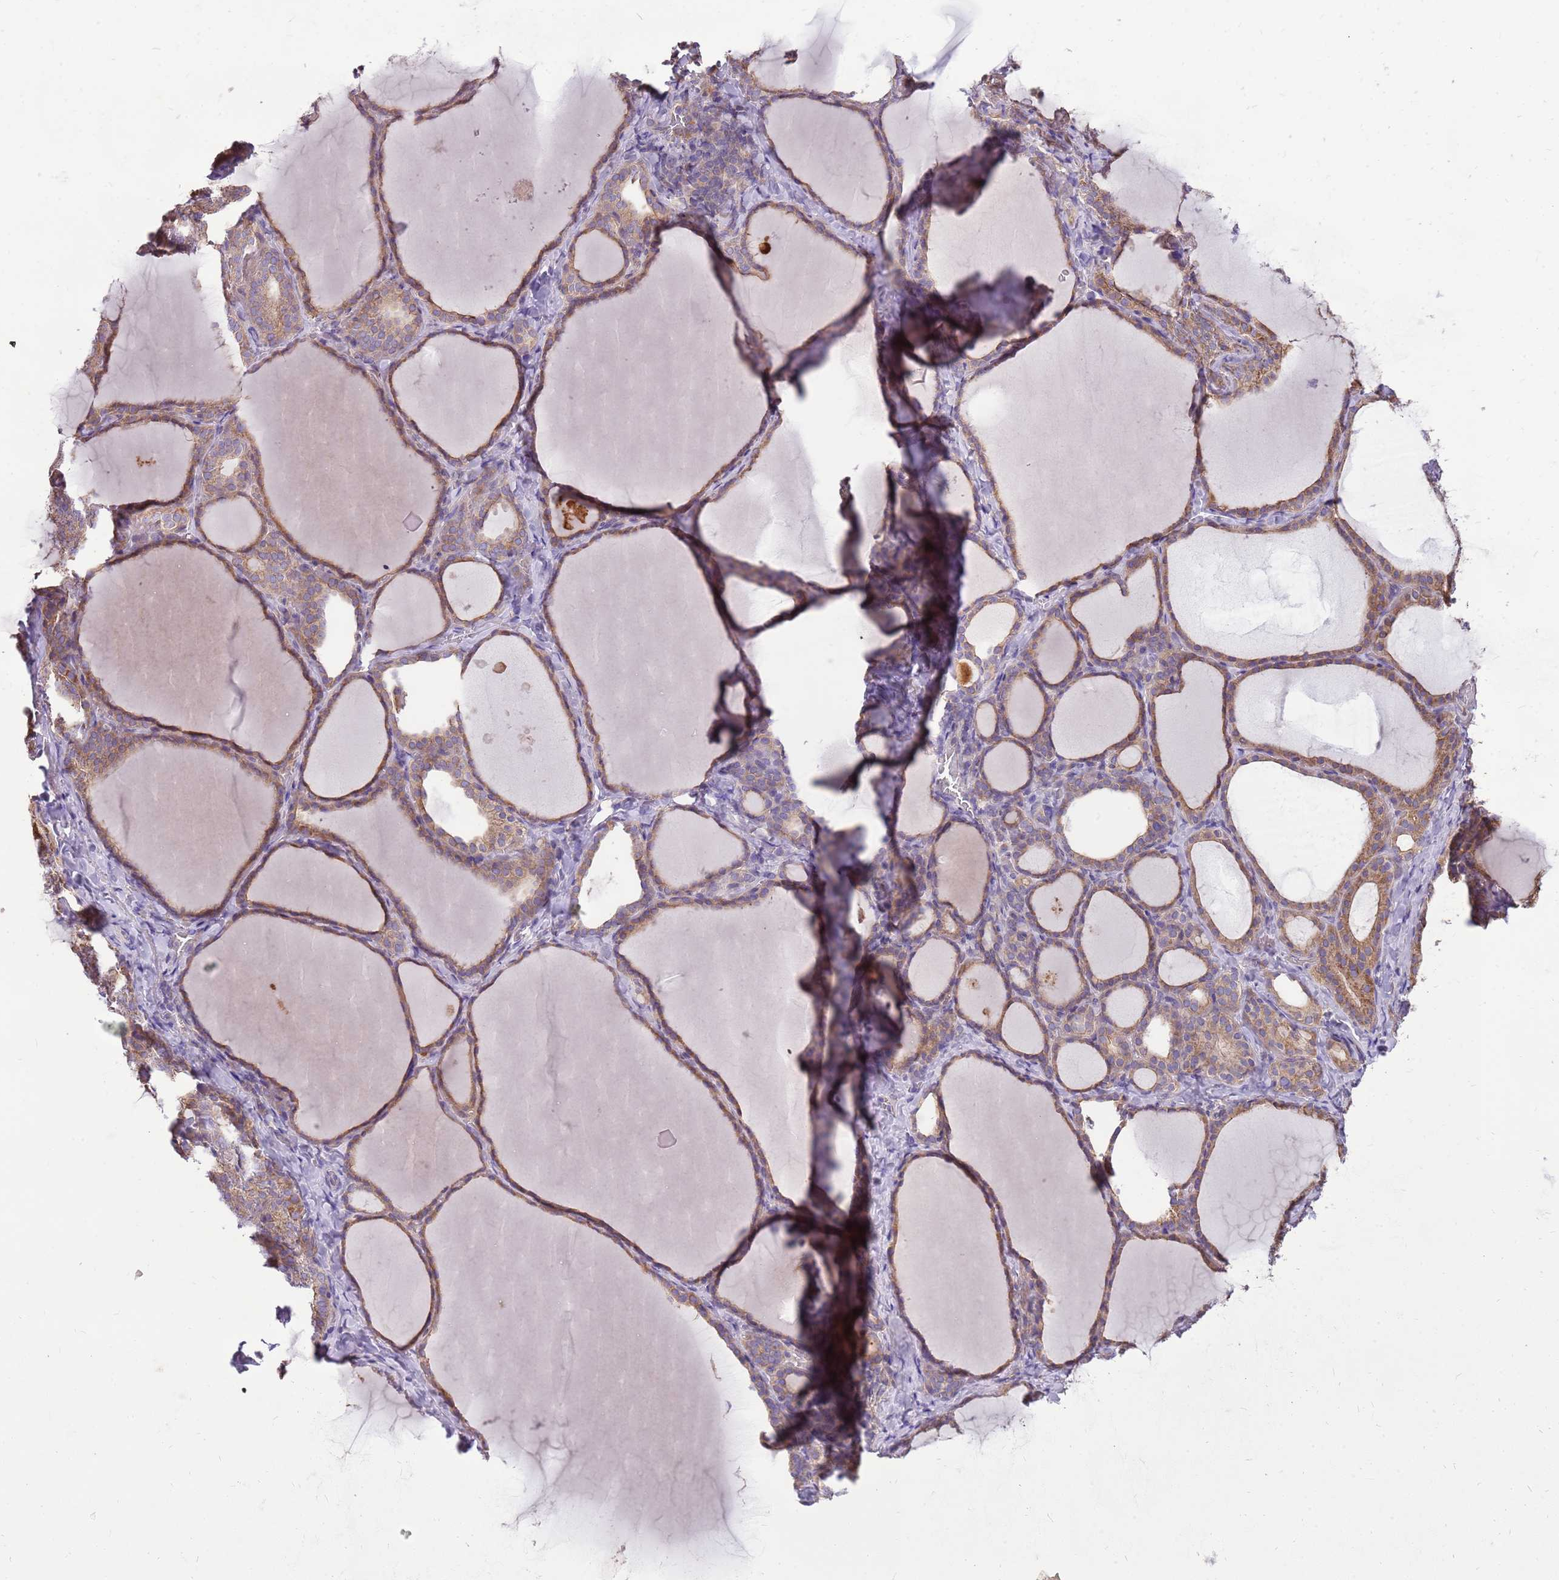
{"staining": {"intensity": "moderate", "quantity": ">75%", "location": "cytoplasmic/membranous"}, "tissue": "thyroid gland", "cell_type": "Glandular cells", "image_type": "normal", "snomed": [{"axis": "morphology", "description": "Normal tissue, NOS"}, {"axis": "topography", "description": "Thyroid gland"}], "caption": "Brown immunohistochemical staining in benign human thyroid gland reveals moderate cytoplasmic/membranous staining in about >75% of glandular cells. (IHC, brightfield microscopy, high magnification).", "gene": "WASHC4", "patient": {"sex": "female", "age": 39}}